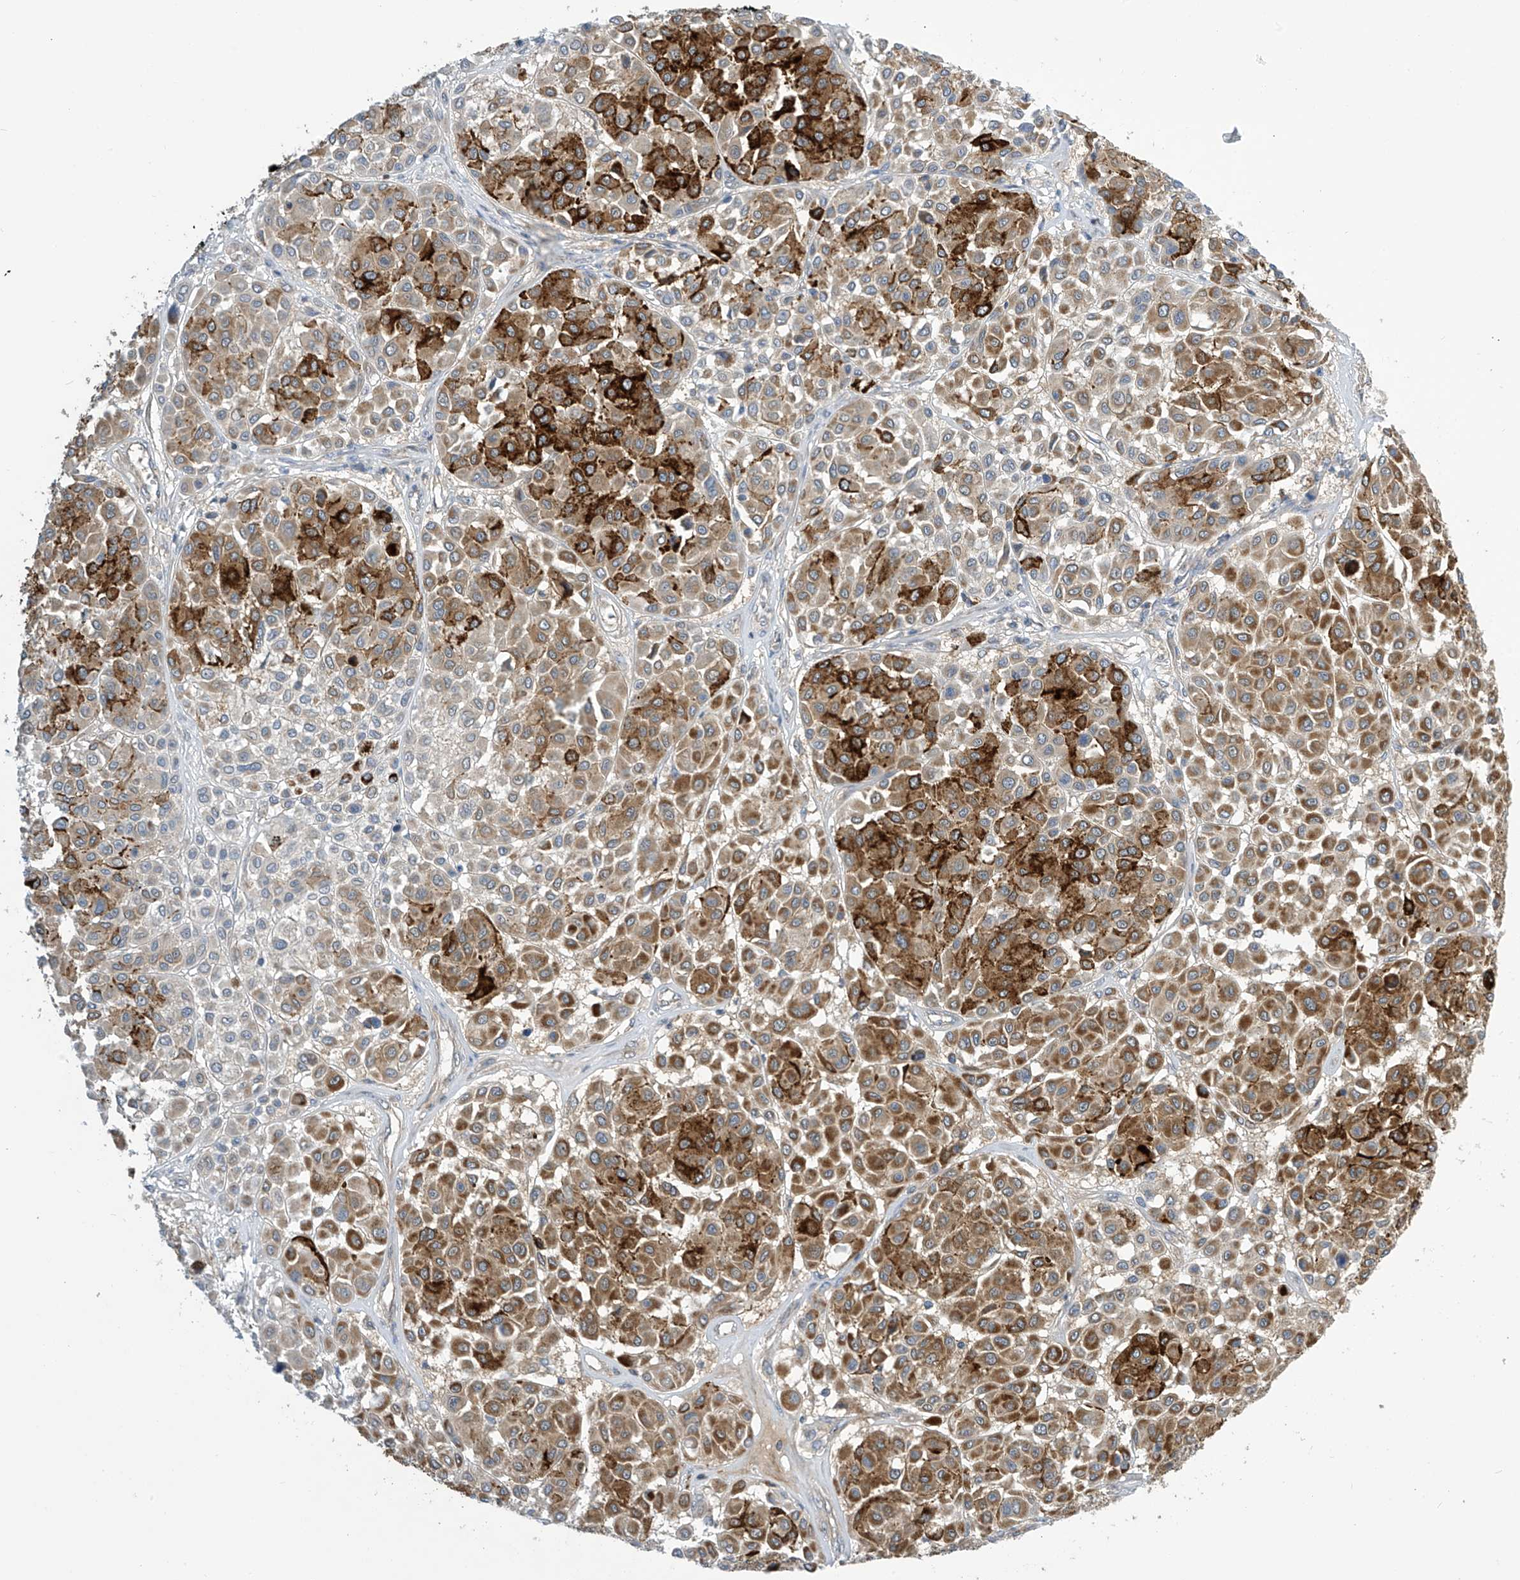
{"staining": {"intensity": "strong", "quantity": "25%-75%", "location": "cytoplasmic/membranous"}, "tissue": "melanoma", "cell_type": "Tumor cells", "image_type": "cancer", "snomed": [{"axis": "morphology", "description": "Malignant melanoma, Metastatic site"}, {"axis": "topography", "description": "Soft tissue"}], "caption": "Strong cytoplasmic/membranous protein expression is identified in approximately 25%-75% of tumor cells in melanoma.", "gene": "IBA57", "patient": {"sex": "male", "age": 41}}